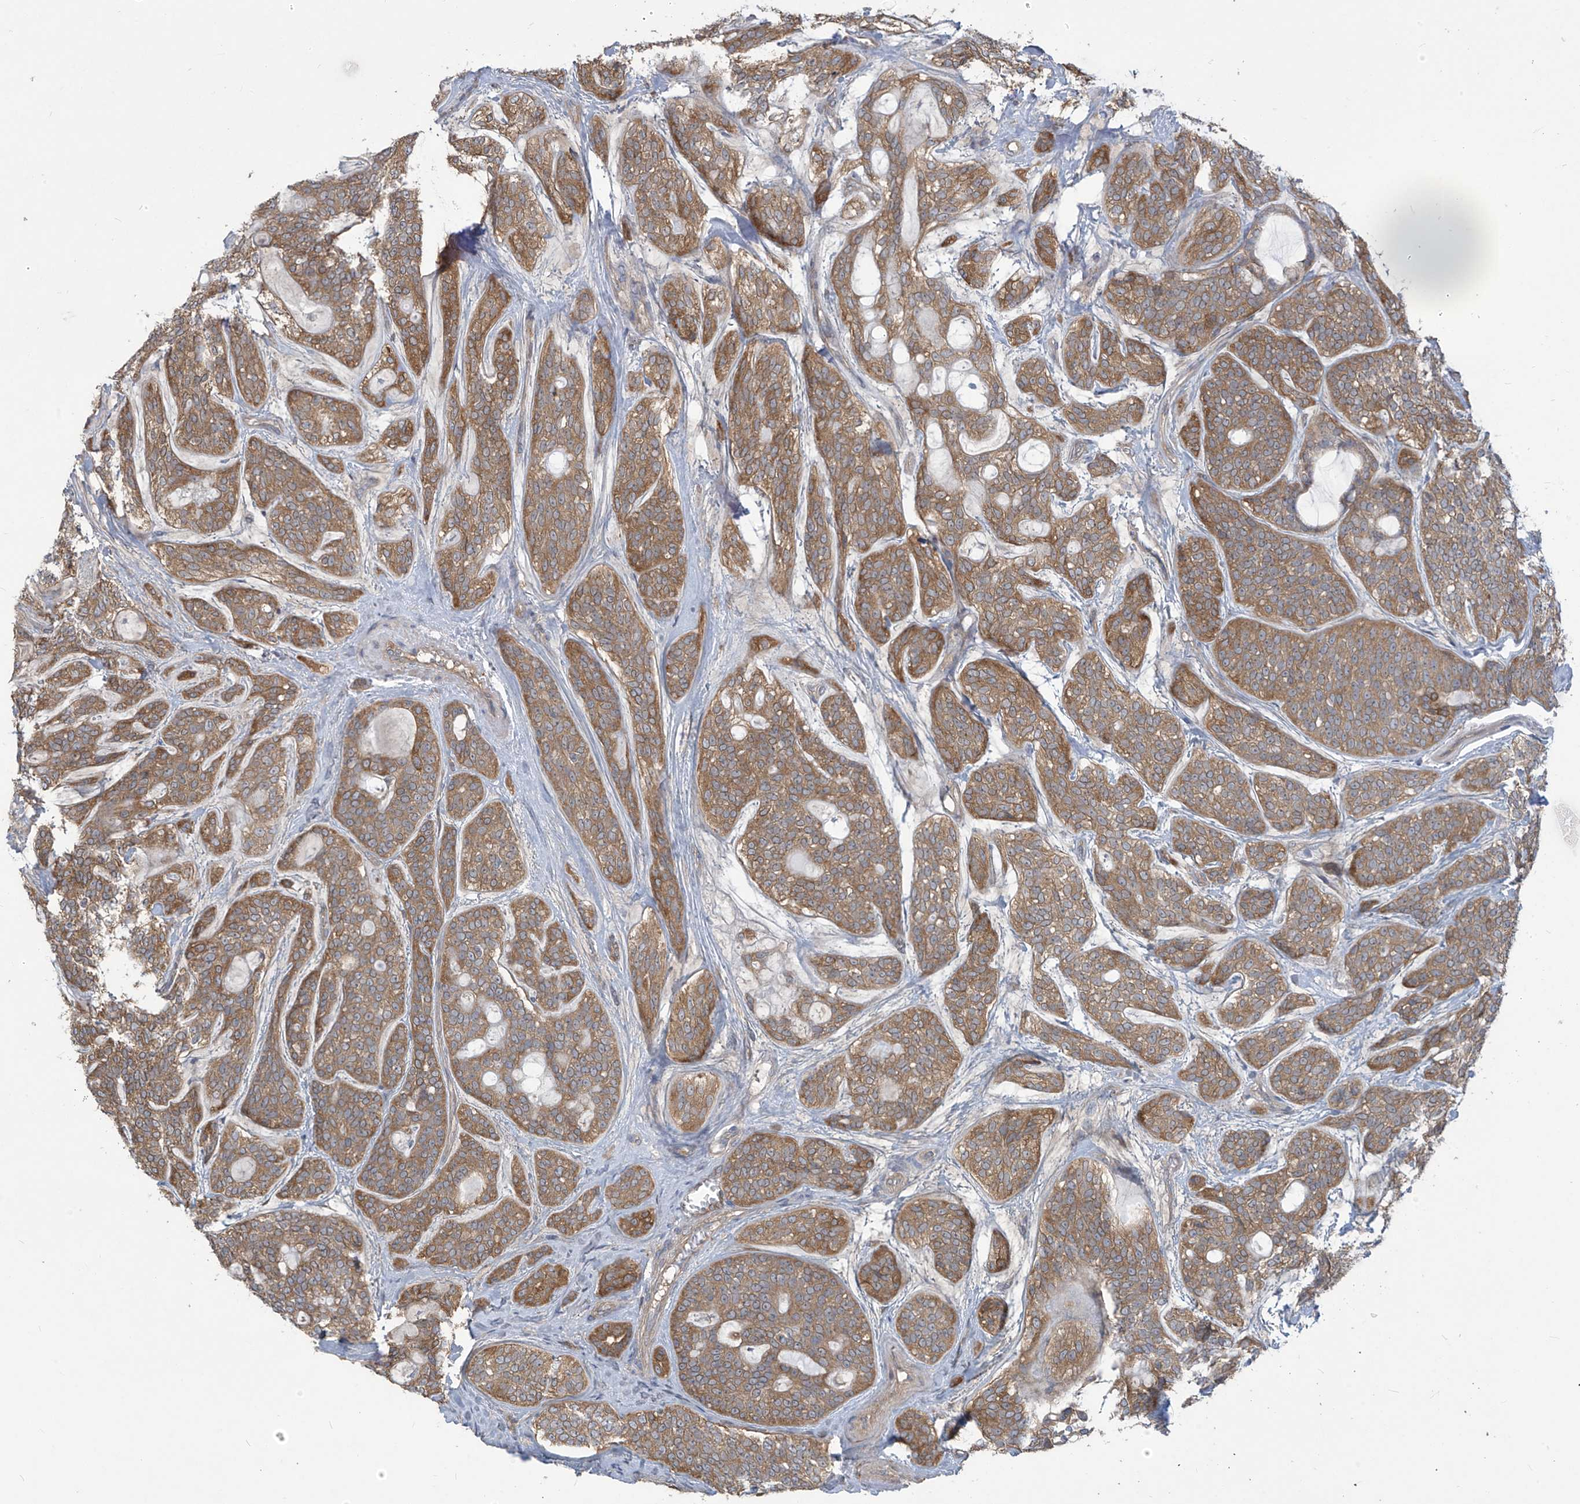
{"staining": {"intensity": "moderate", "quantity": ">75%", "location": "cytoplasmic/membranous"}, "tissue": "head and neck cancer", "cell_type": "Tumor cells", "image_type": "cancer", "snomed": [{"axis": "morphology", "description": "Adenocarcinoma, NOS"}, {"axis": "topography", "description": "Head-Neck"}], "caption": "Immunohistochemical staining of human head and neck cancer (adenocarcinoma) displays moderate cytoplasmic/membranous protein positivity in about >75% of tumor cells.", "gene": "ADI1", "patient": {"sex": "male", "age": 66}}